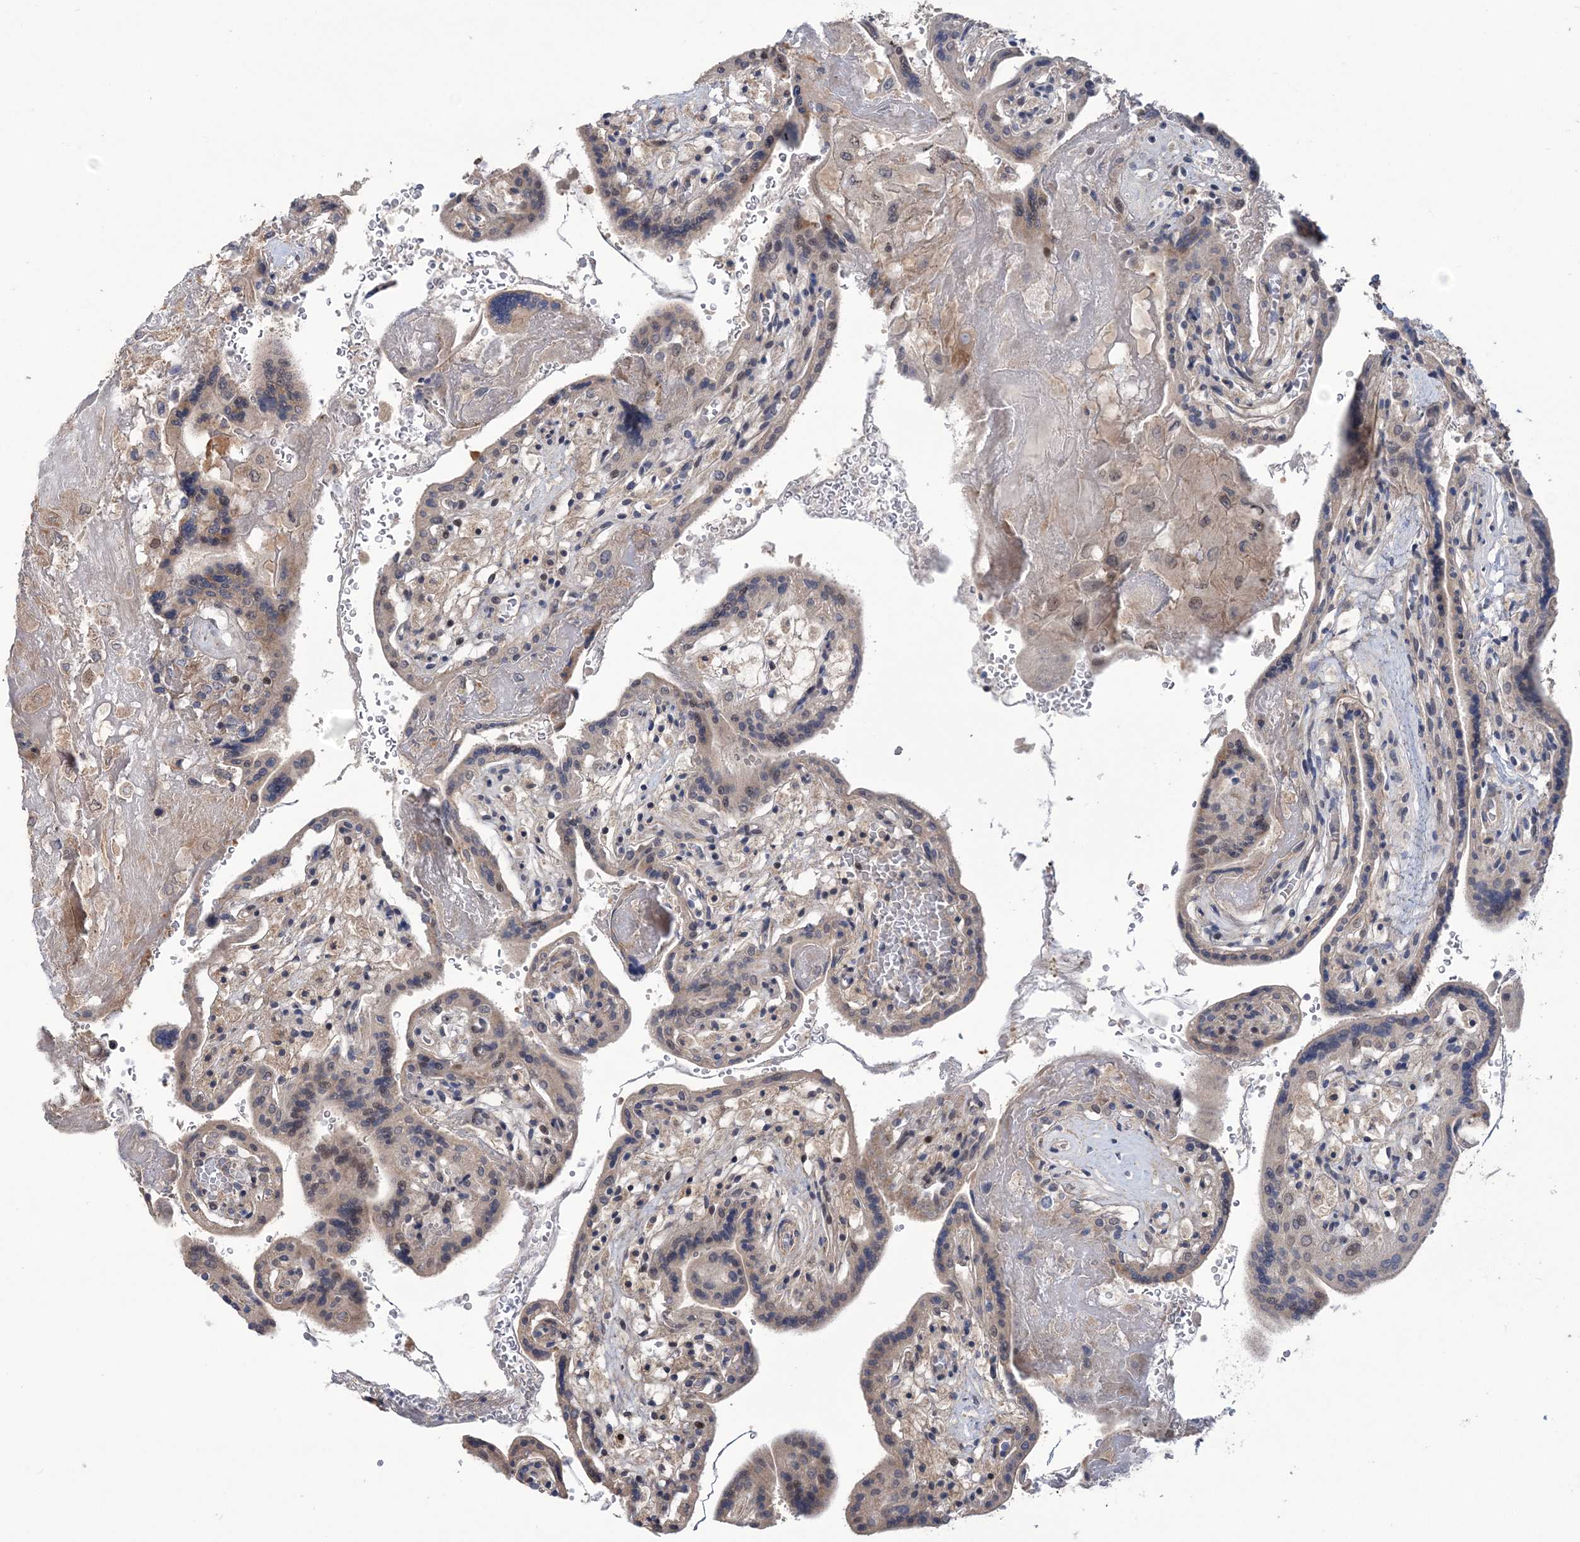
{"staining": {"intensity": "moderate", "quantity": "<25%", "location": "cytoplasmic/membranous,nuclear"}, "tissue": "placenta", "cell_type": "Trophoblastic cells", "image_type": "normal", "snomed": [{"axis": "morphology", "description": "Normal tissue, NOS"}, {"axis": "topography", "description": "Placenta"}], "caption": "IHC image of benign human placenta stained for a protein (brown), which demonstrates low levels of moderate cytoplasmic/membranous,nuclear positivity in about <25% of trophoblastic cells.", "gene": "PPP2R2B", "patient": {"sex": "female", "age": 37}}